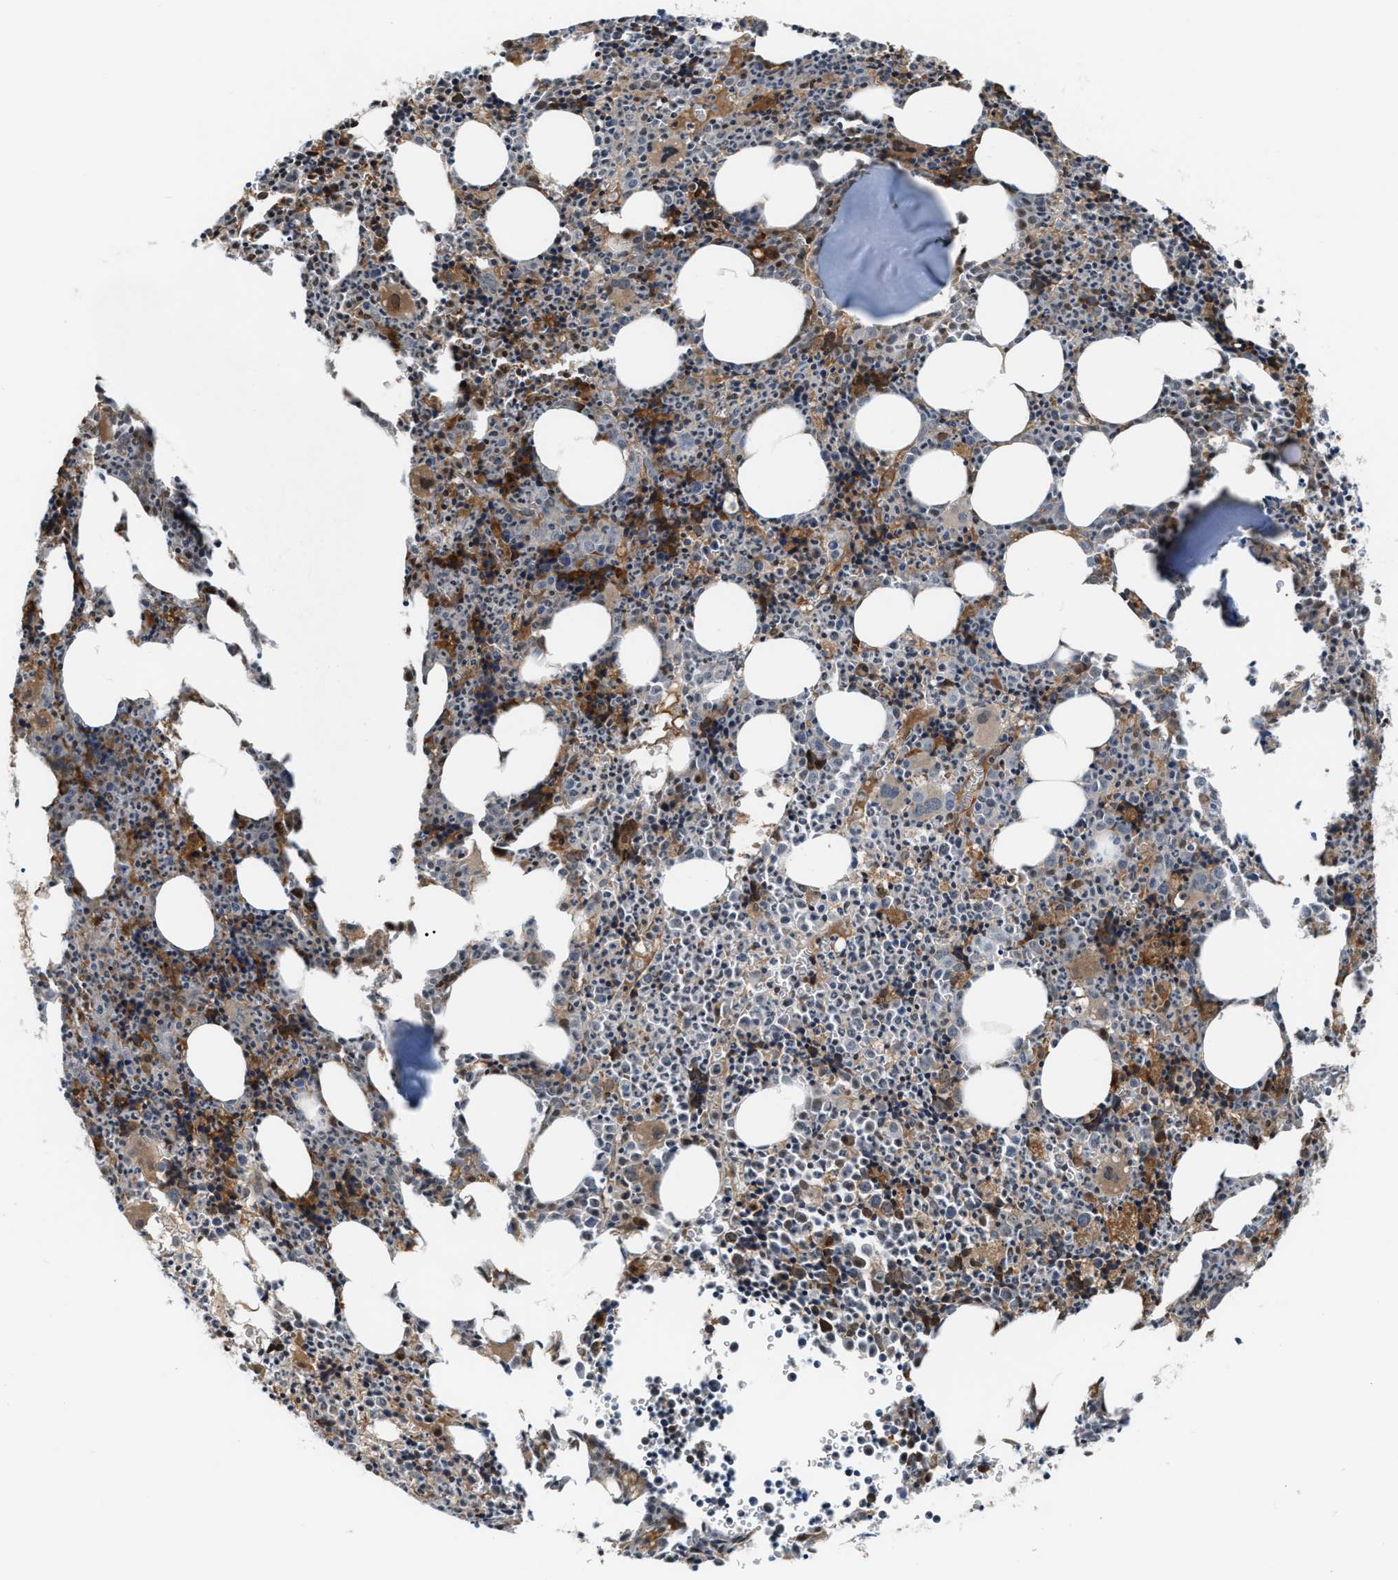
{"staining": {"intensity": "moderate", "quantity": "25%-75%", "location": "cytoplasmic/membranous,nuclear"}, "tissue": "bone marrow", "cell_type": "Hematopoietic cells", "image_type": "normal", "snomed": [{"axis": "morphology", "description": "Normal tissue, NOS"}, {"axis": "morphology", "description": "Inflammation, NOS"}, {"axis": "topography", "description": "Bone marrow"}], "caption": "Unremarkable bone marrow was stained to show a protein in brown. There is medium levels of moderate cytoplasmic/membranous,nuclear staining in approximately 25%-75% of hematopoietic cells.", "gene": "RFFL", "patient": {"sex": "male", "age": 31}}